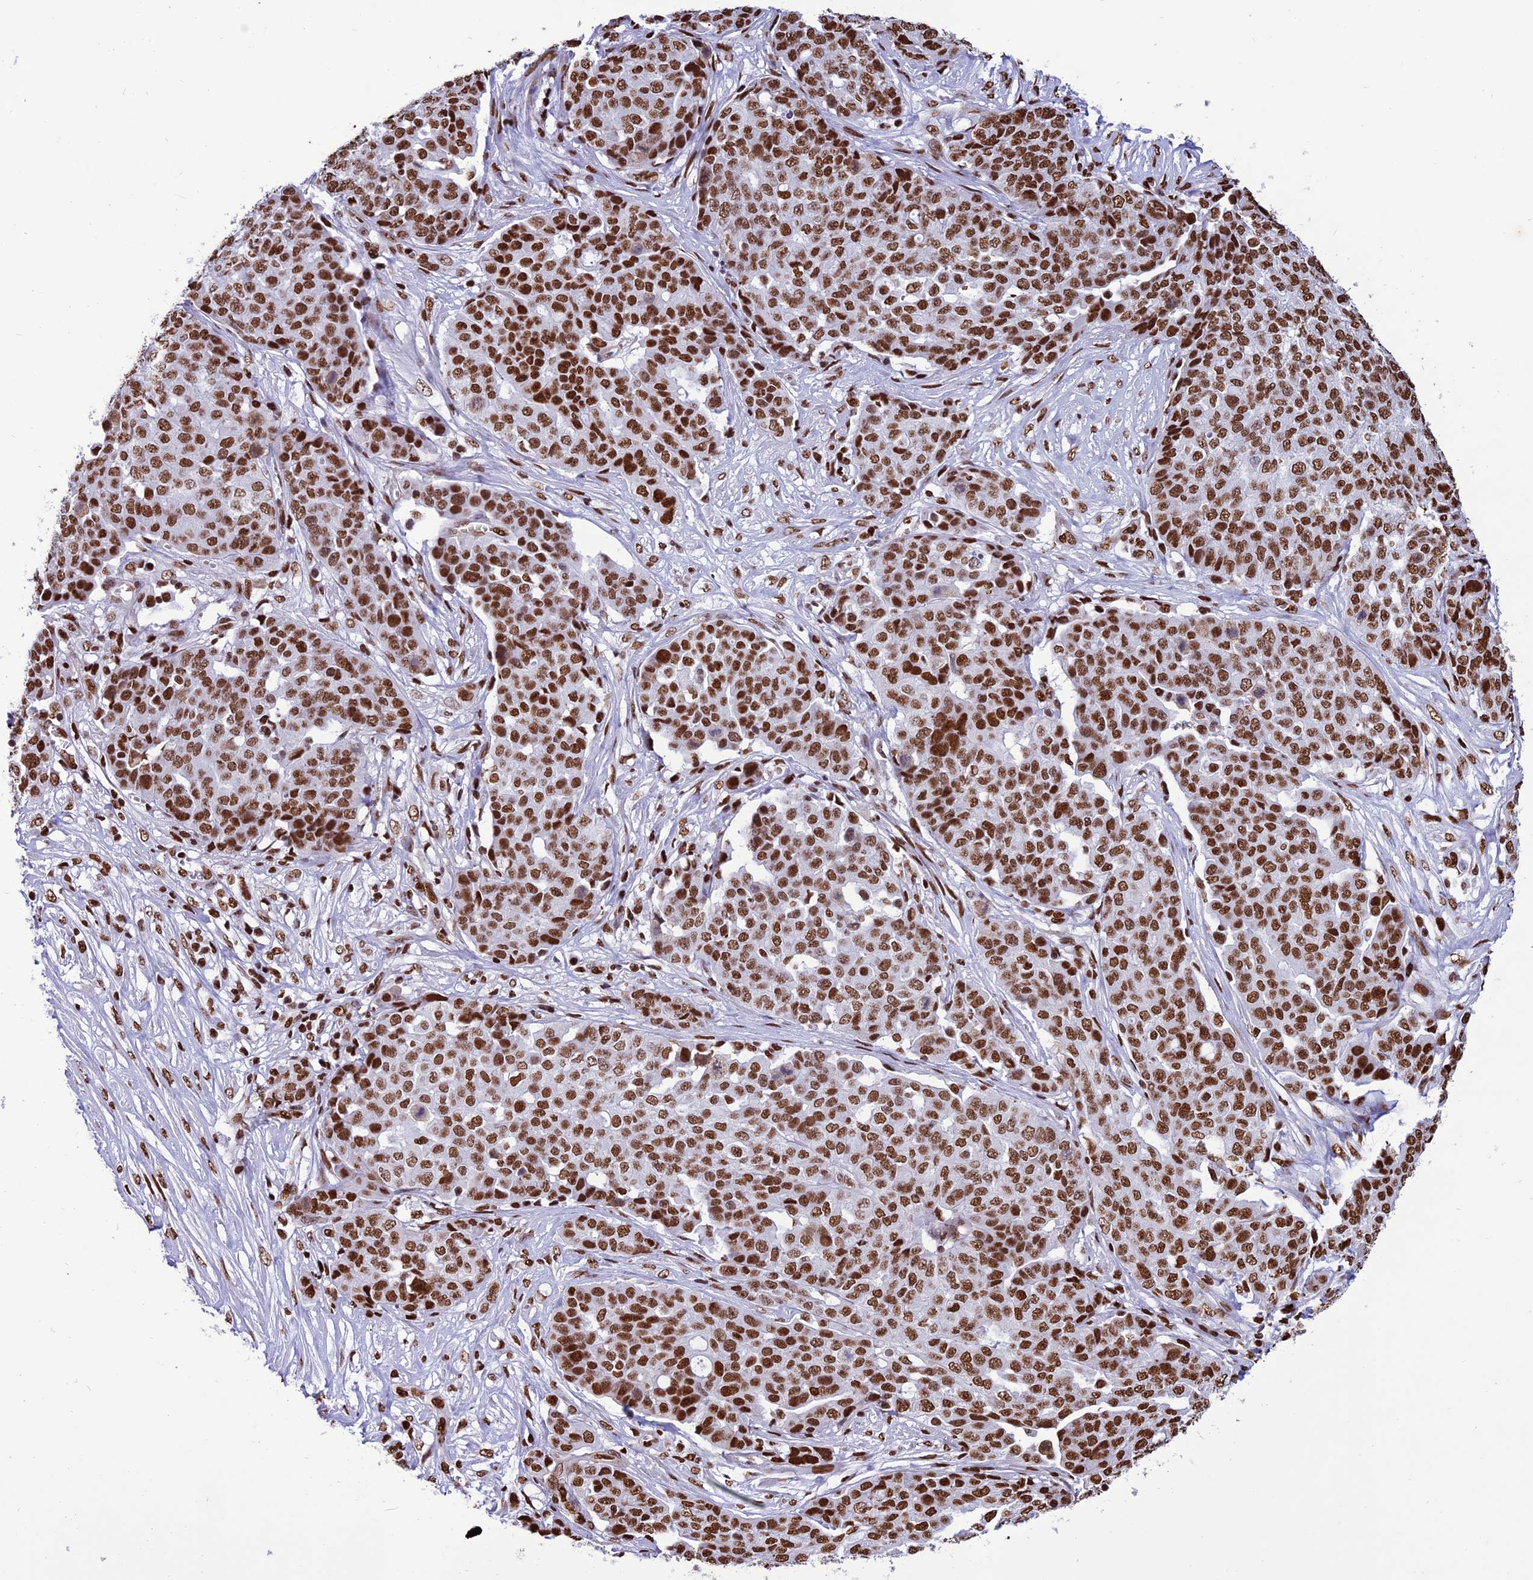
{"staining": {"intensity": "moderate", "quantity": ">75%", "location": "nuclear"}, "tissue": "ovarian cancer", "cell_type": "Tumor cells", "image_type": "cancer", "snomed": [{"axis": "morphology", "description": "Cystadenocarcinoma, serous, NOS"}, {"axis": "topography", "description": "Soft tissue"}, {"axis": "topography", "description": "Ovary"}], "caption": "Ovarian cancer stained with IHC displays moderate nuclear positivity in approximately >75% of tumor cells.", "gene": "INO80E", "patient": {"sex": "female", "age": 57}}